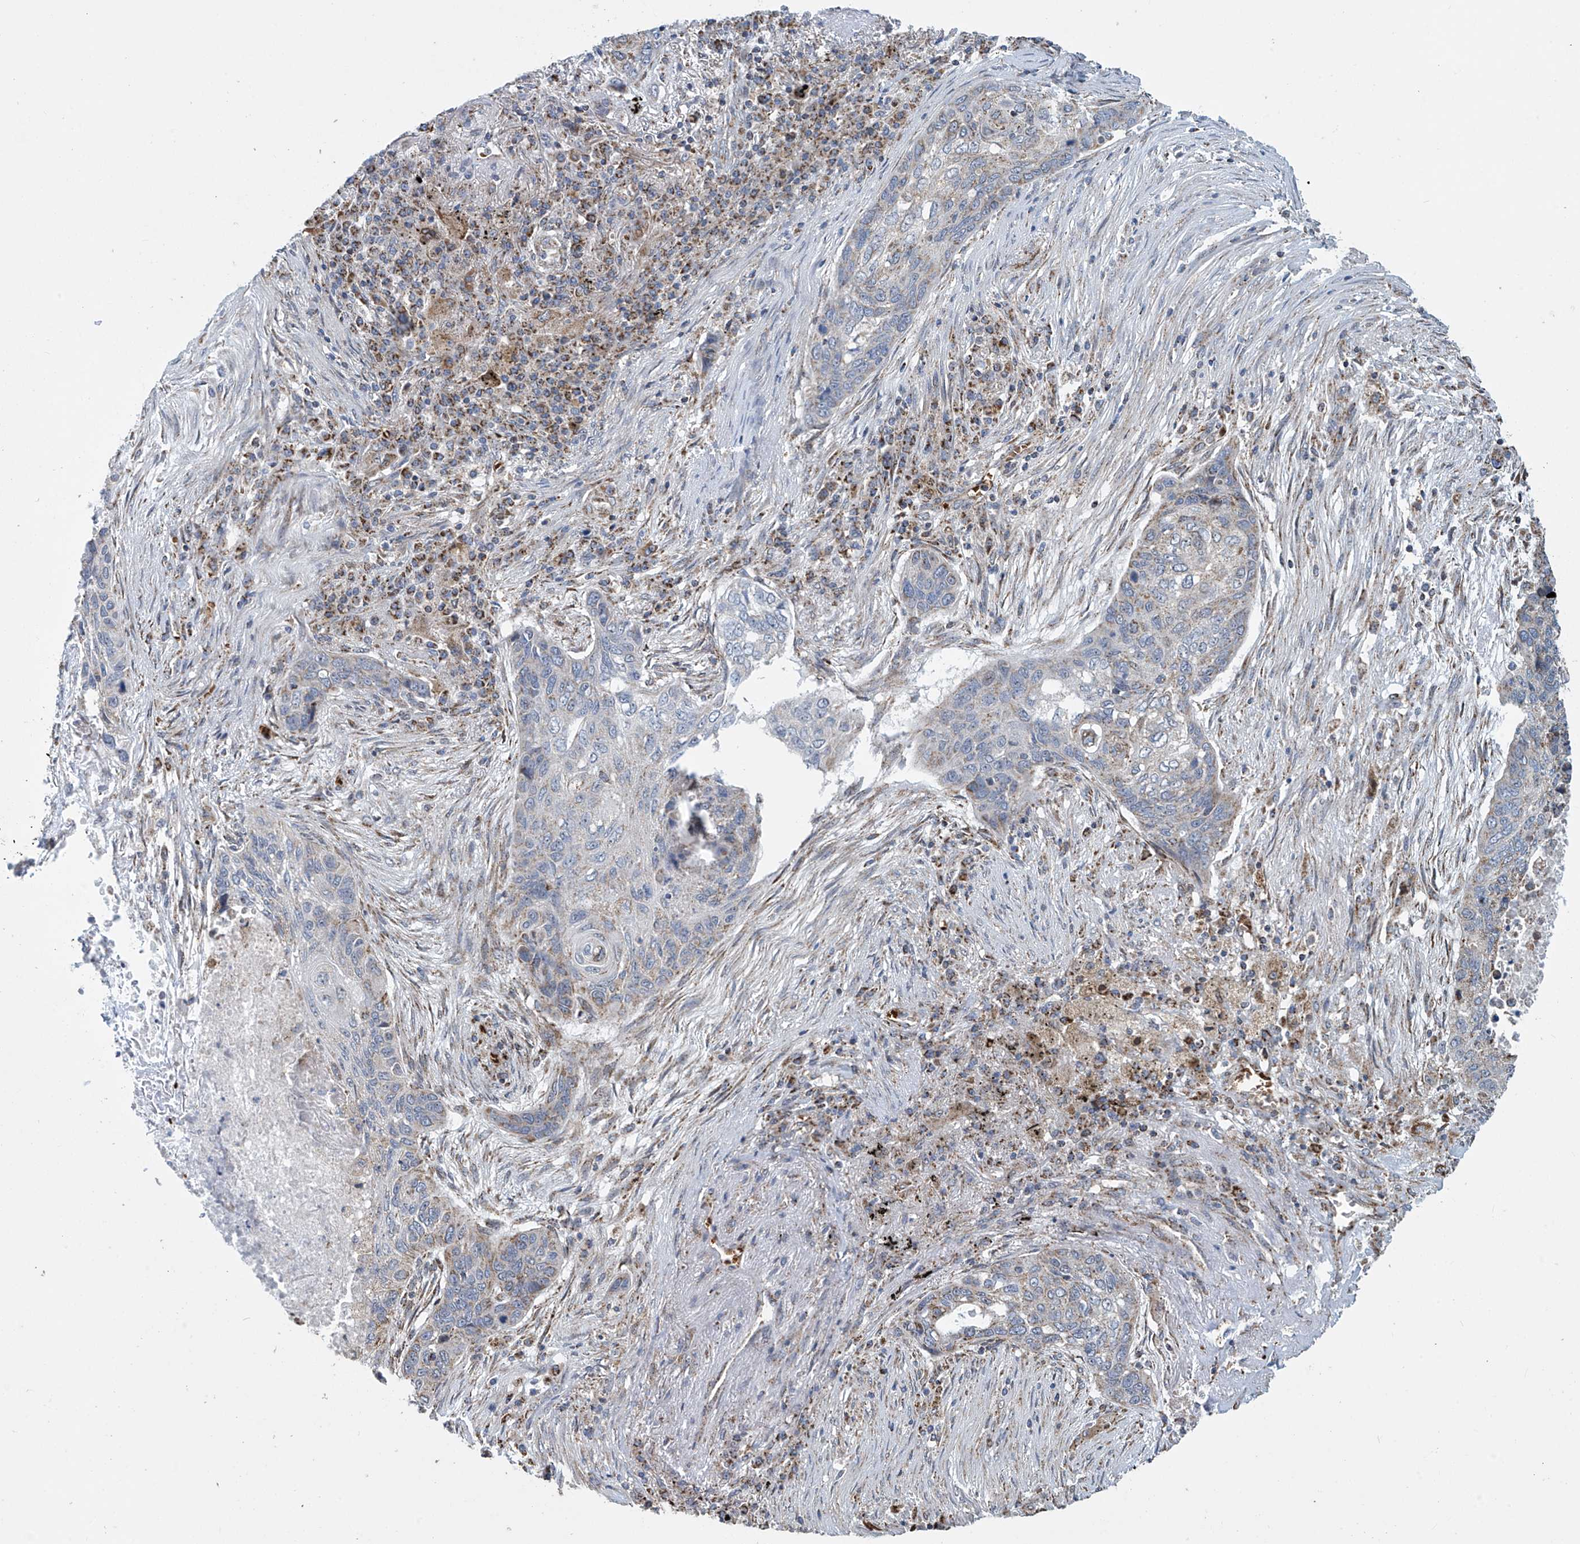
{"staining": {"intensity": "weak", "quantity": "<25%", "location": "cytoplasmic/membranous"}, "tissue": "lung cancer", "cell_type": "Tumor cells", "image_type": "cancer", "snomed": [{"axis": "morphology", "description": "Squamous cell carcinoma, NOS"}, {"axis": "topography", "description": "Lung"}], "caption": "DAB immunohistochemical staining of human lung cancer demonstrates no significant staining in tumor cells.", "gene": "COMMD1", "patient": {"sex": "female", "age": 63}}